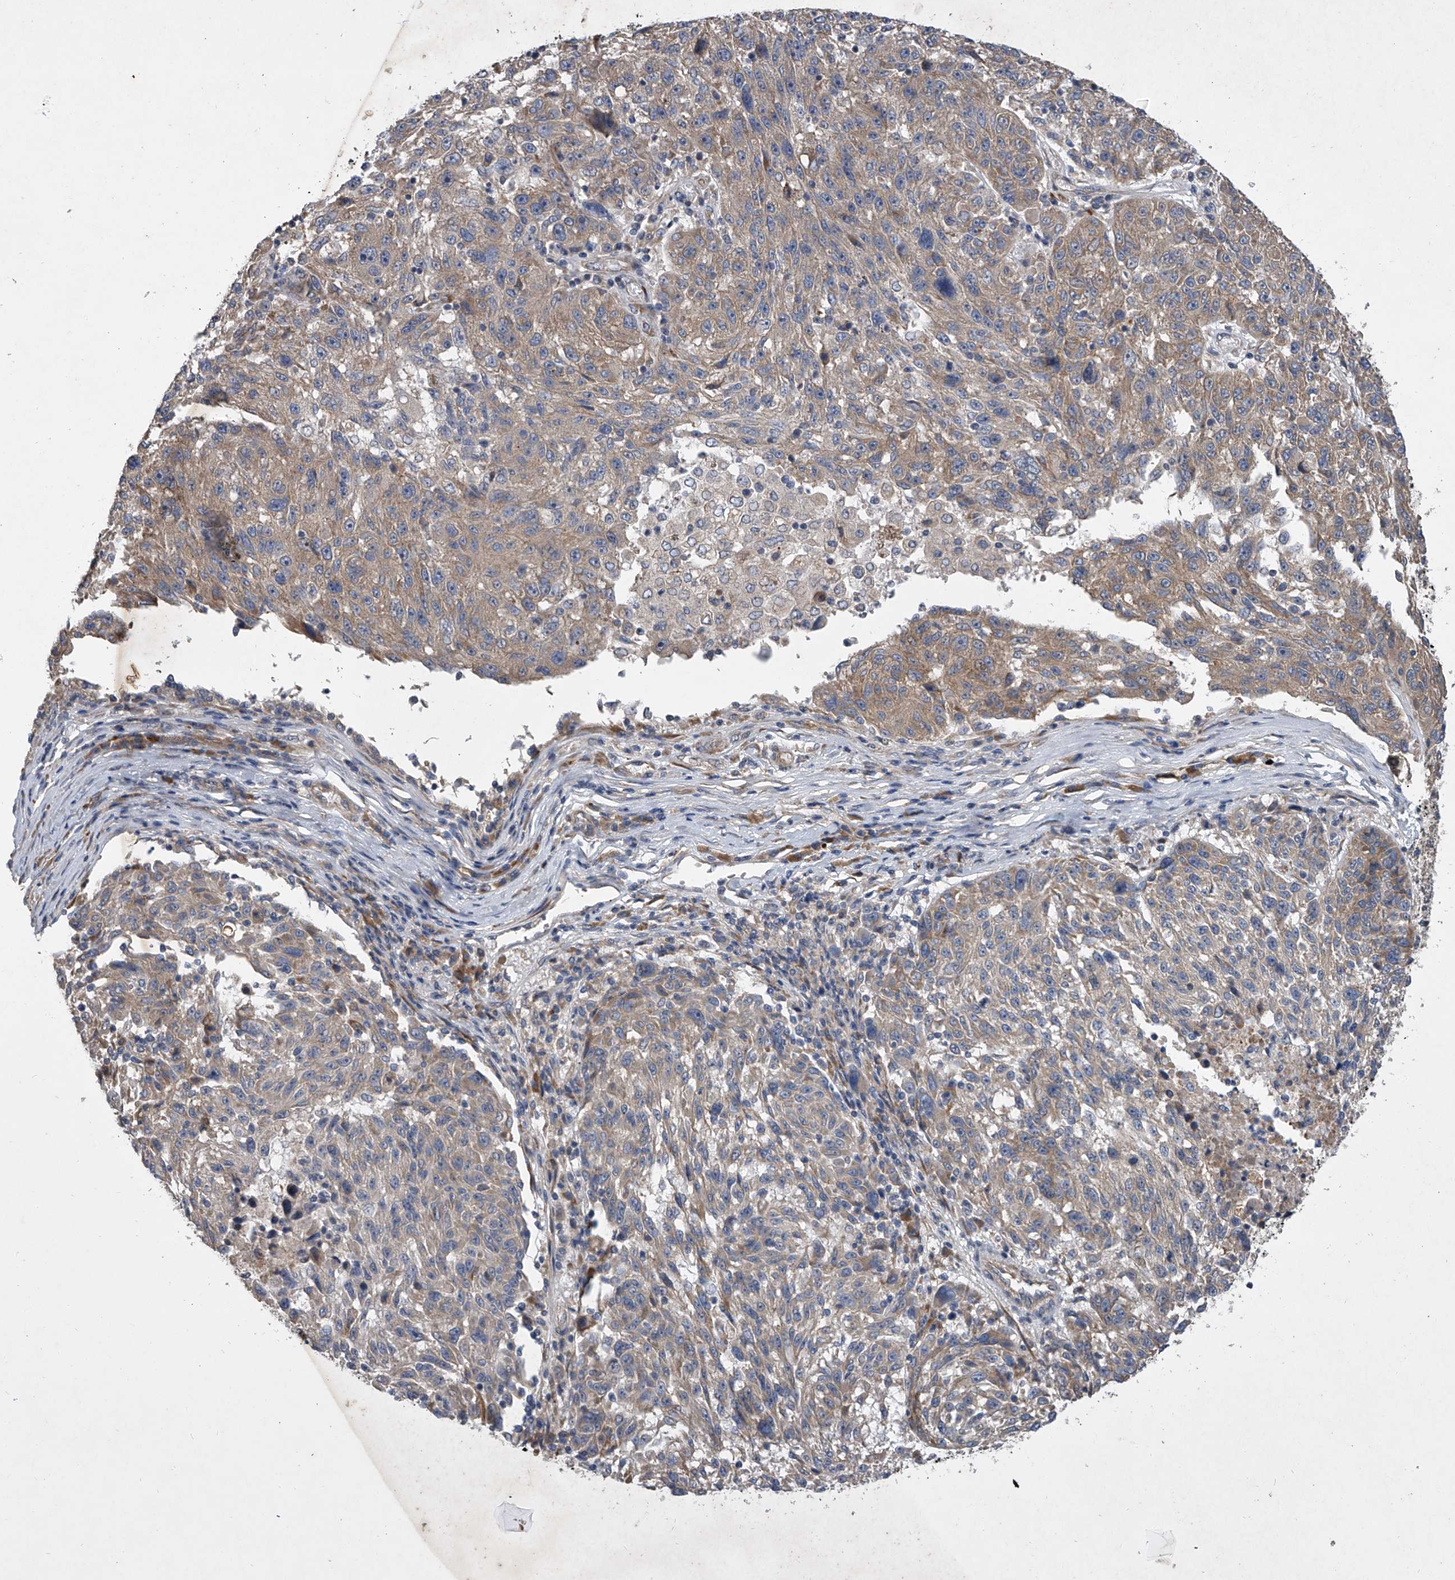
{"staining": {"intensity": "moderate", "quantity": ">75%", "location": "cytoplasmic/membranous"}, "tissue": "melanoma", "cell_type": "Tumor cells", "image_type": "cancer", "snomed": [{"axis": "morphology", "description": "Malignant melanoma, NOS"}, {"axis": "topography", "description": "Skin"}], "caption": "Moderate cytoplasmic/membranous protein staining is identified in about >75% of tumor cells in melanoma.", "gene": "DOCK9", "patient": {"sex": "male", "age": 53}}